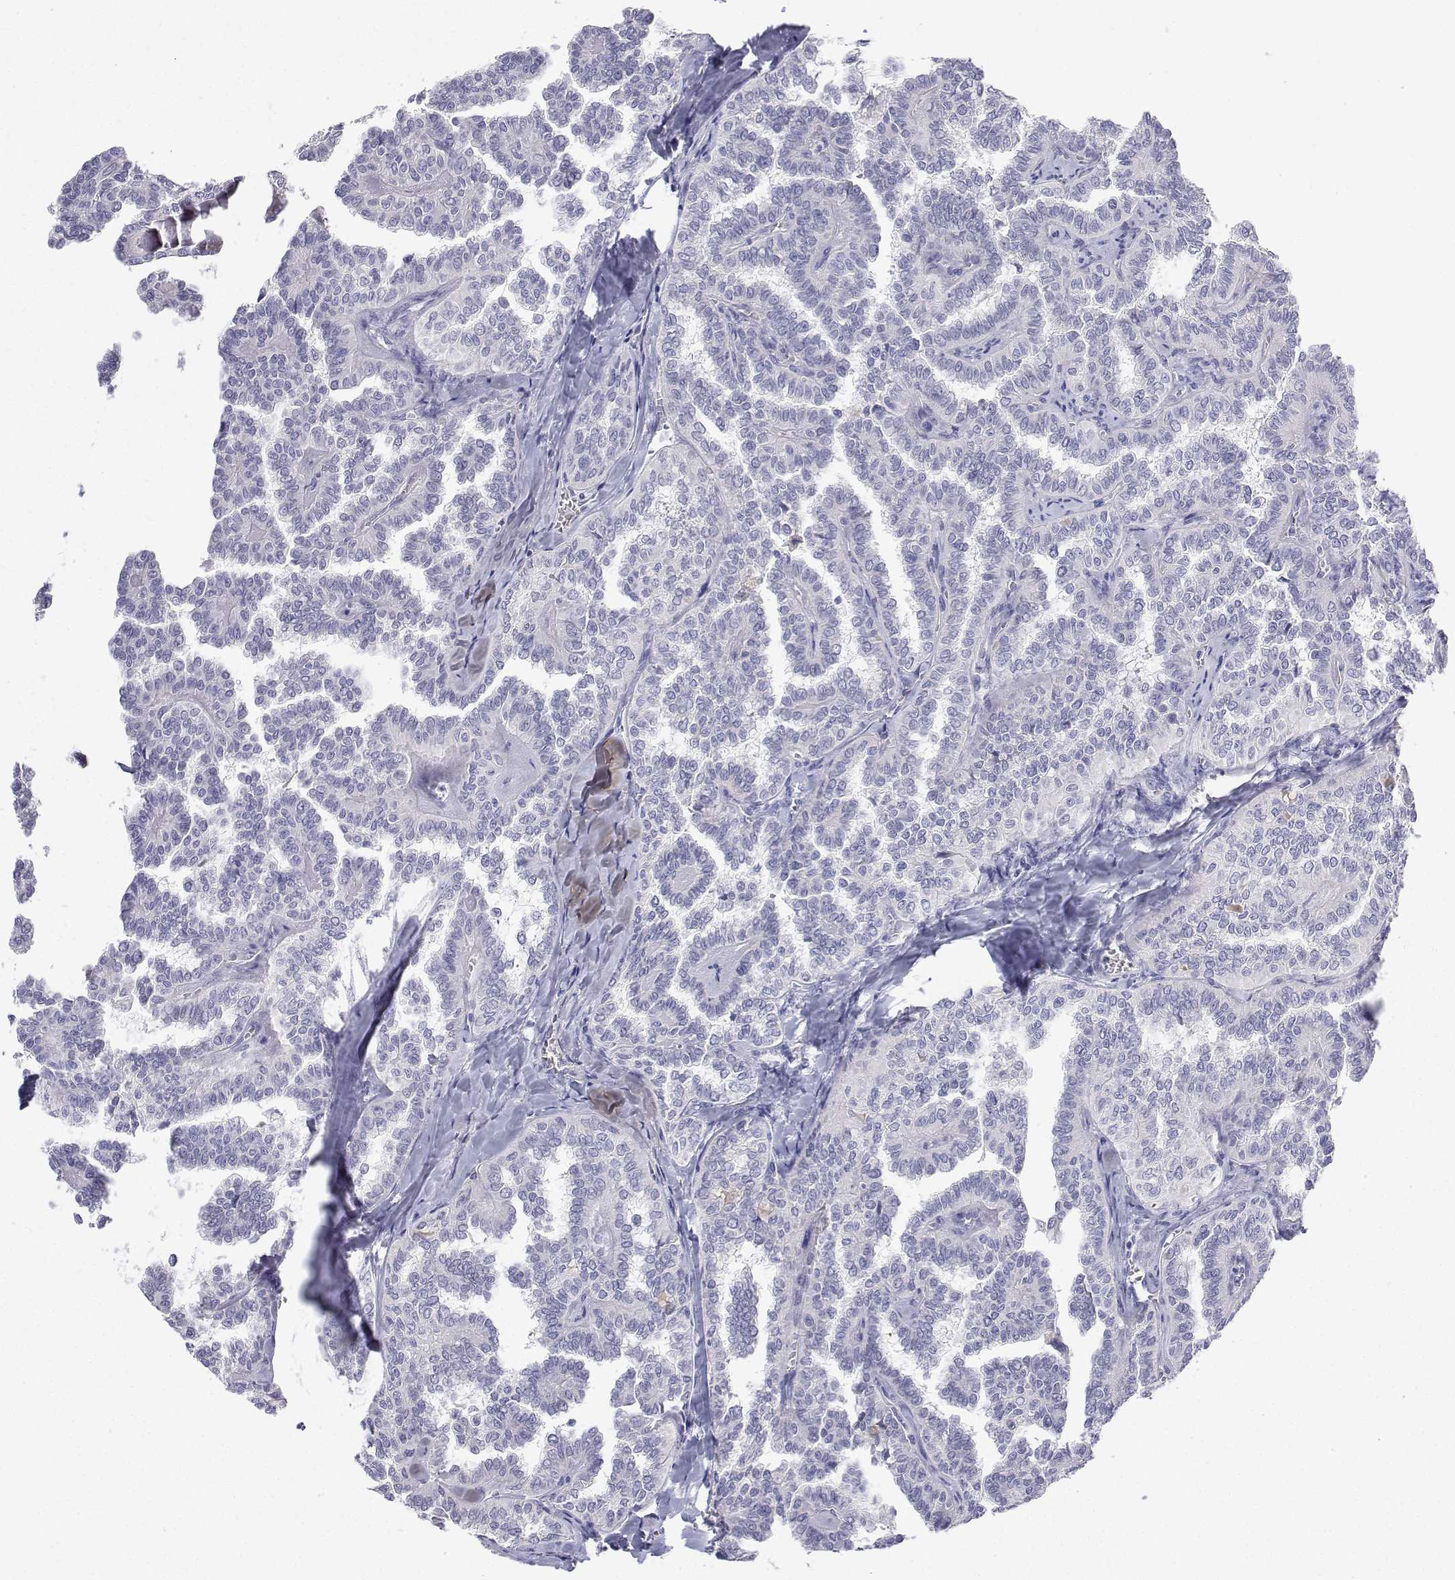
{"staining": {"intensity": "negative", "quantity": "none", "location": "none"}, "tissue": "thyroid cancer", "cell_type": "Tumor cells", "image_type": "cancer", "snomed": [{"axis": "morphology", "description": "Papillary adenocarcinoma, NOS"}, {"axis": "topography", "description": "Thyroid gland"}], "caption": "Image shows no significant protein positivity in tumor cells of thyroid cancer (papillary adenocarcinoma).", "gene": "ANKRD65", "patient": {"sex": "female", "age": 41}}